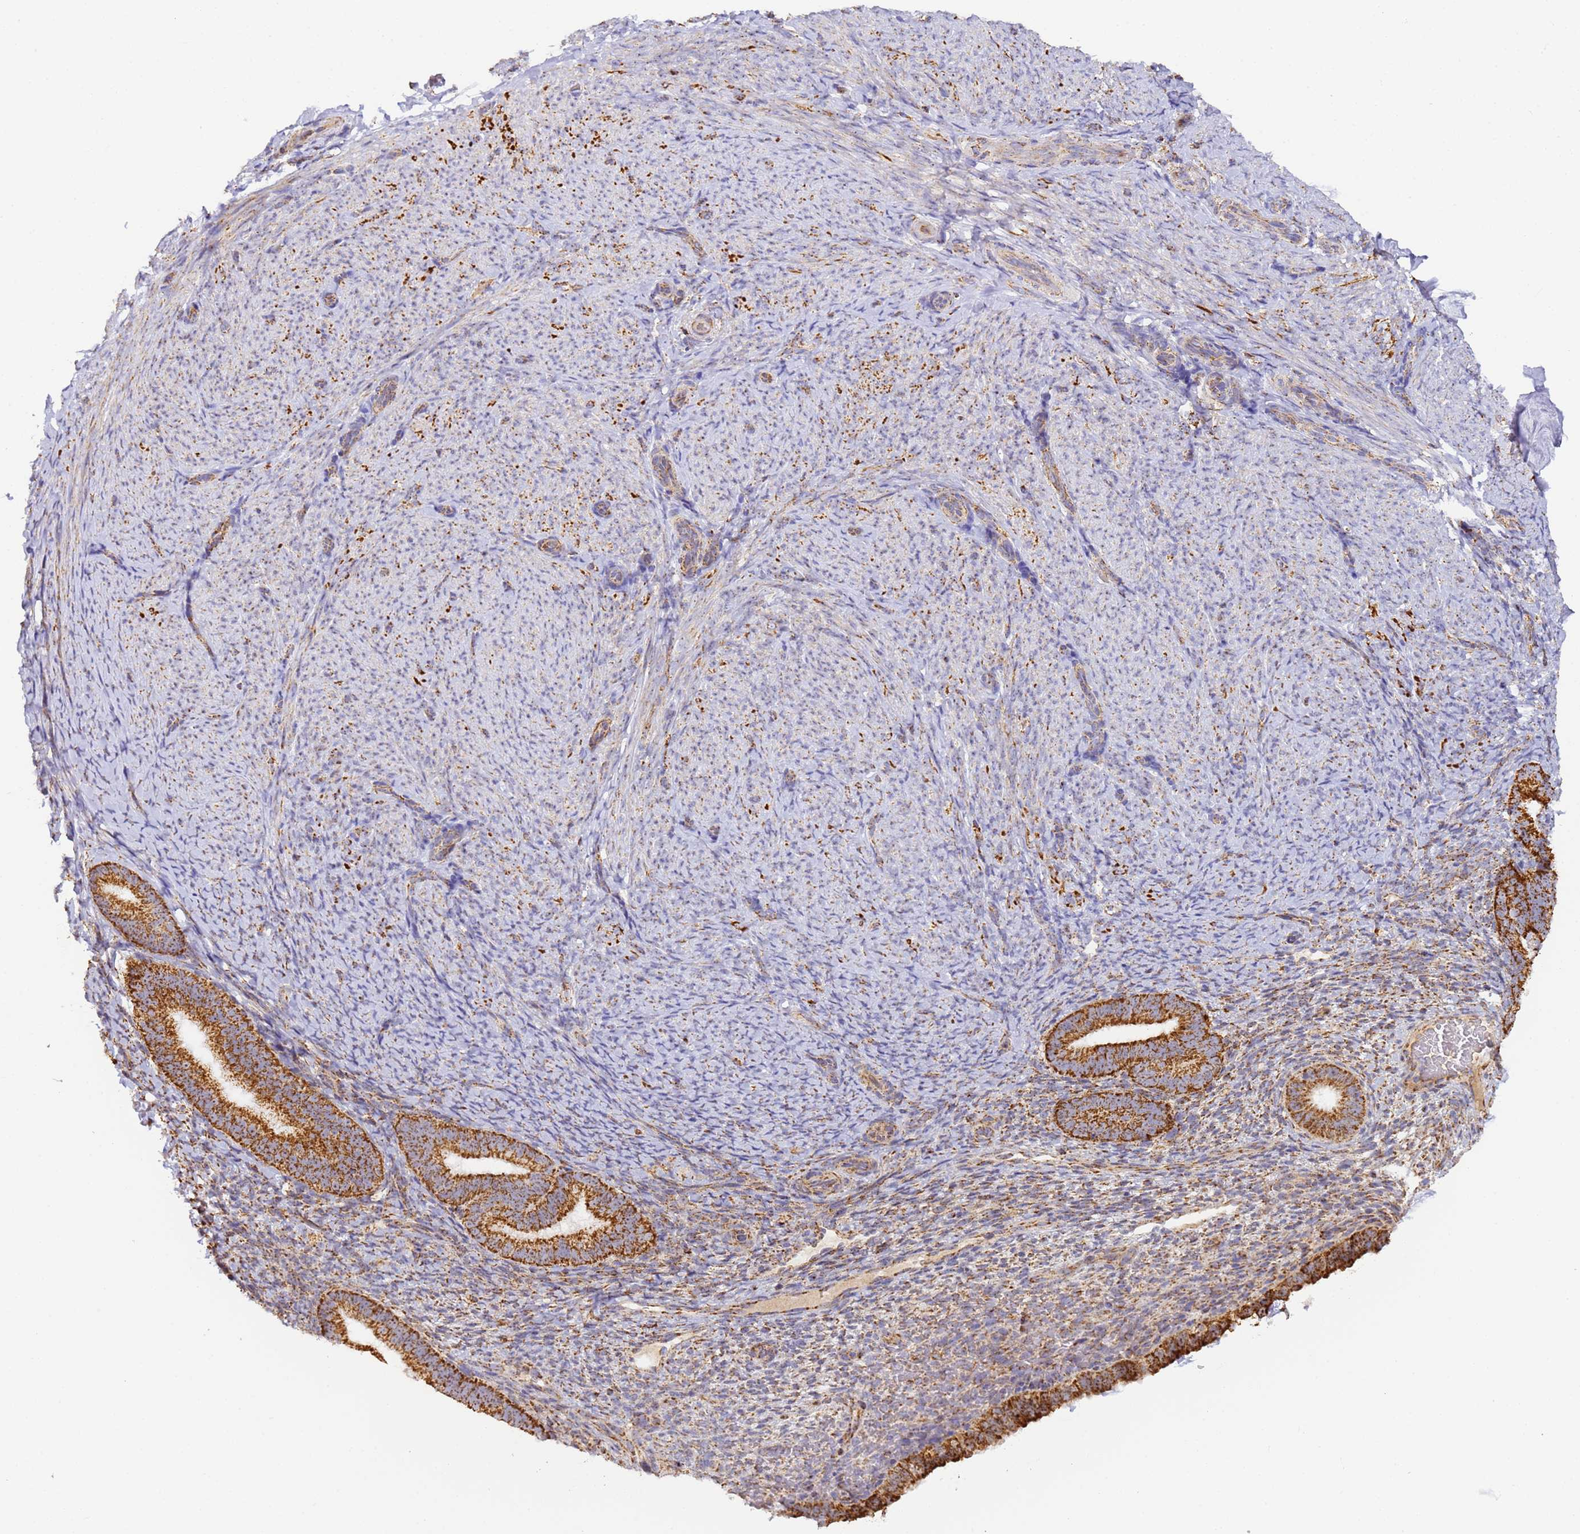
{"staining": {"intensity": "moderate", "quantity": ">75%", "location": "cytoplasmic/membranous"}, "tissue": "endometrium", "cell_type": "Cells in endometrial stroma", "image_type": "normal", "snomed": [{"axis": "morphology", "description": "Normal tissue, NOS"}, {"axis": "topography", "description": "Endometrium"}], "caption": "Brown immunohistochemical staining in normal human endometrium shows moderate cytoplasmic/membranous positivity in about >75% of cells in endometrial stroma.", "gene": "FRG2B", "patient": {"sex": "female", "age": 65}}